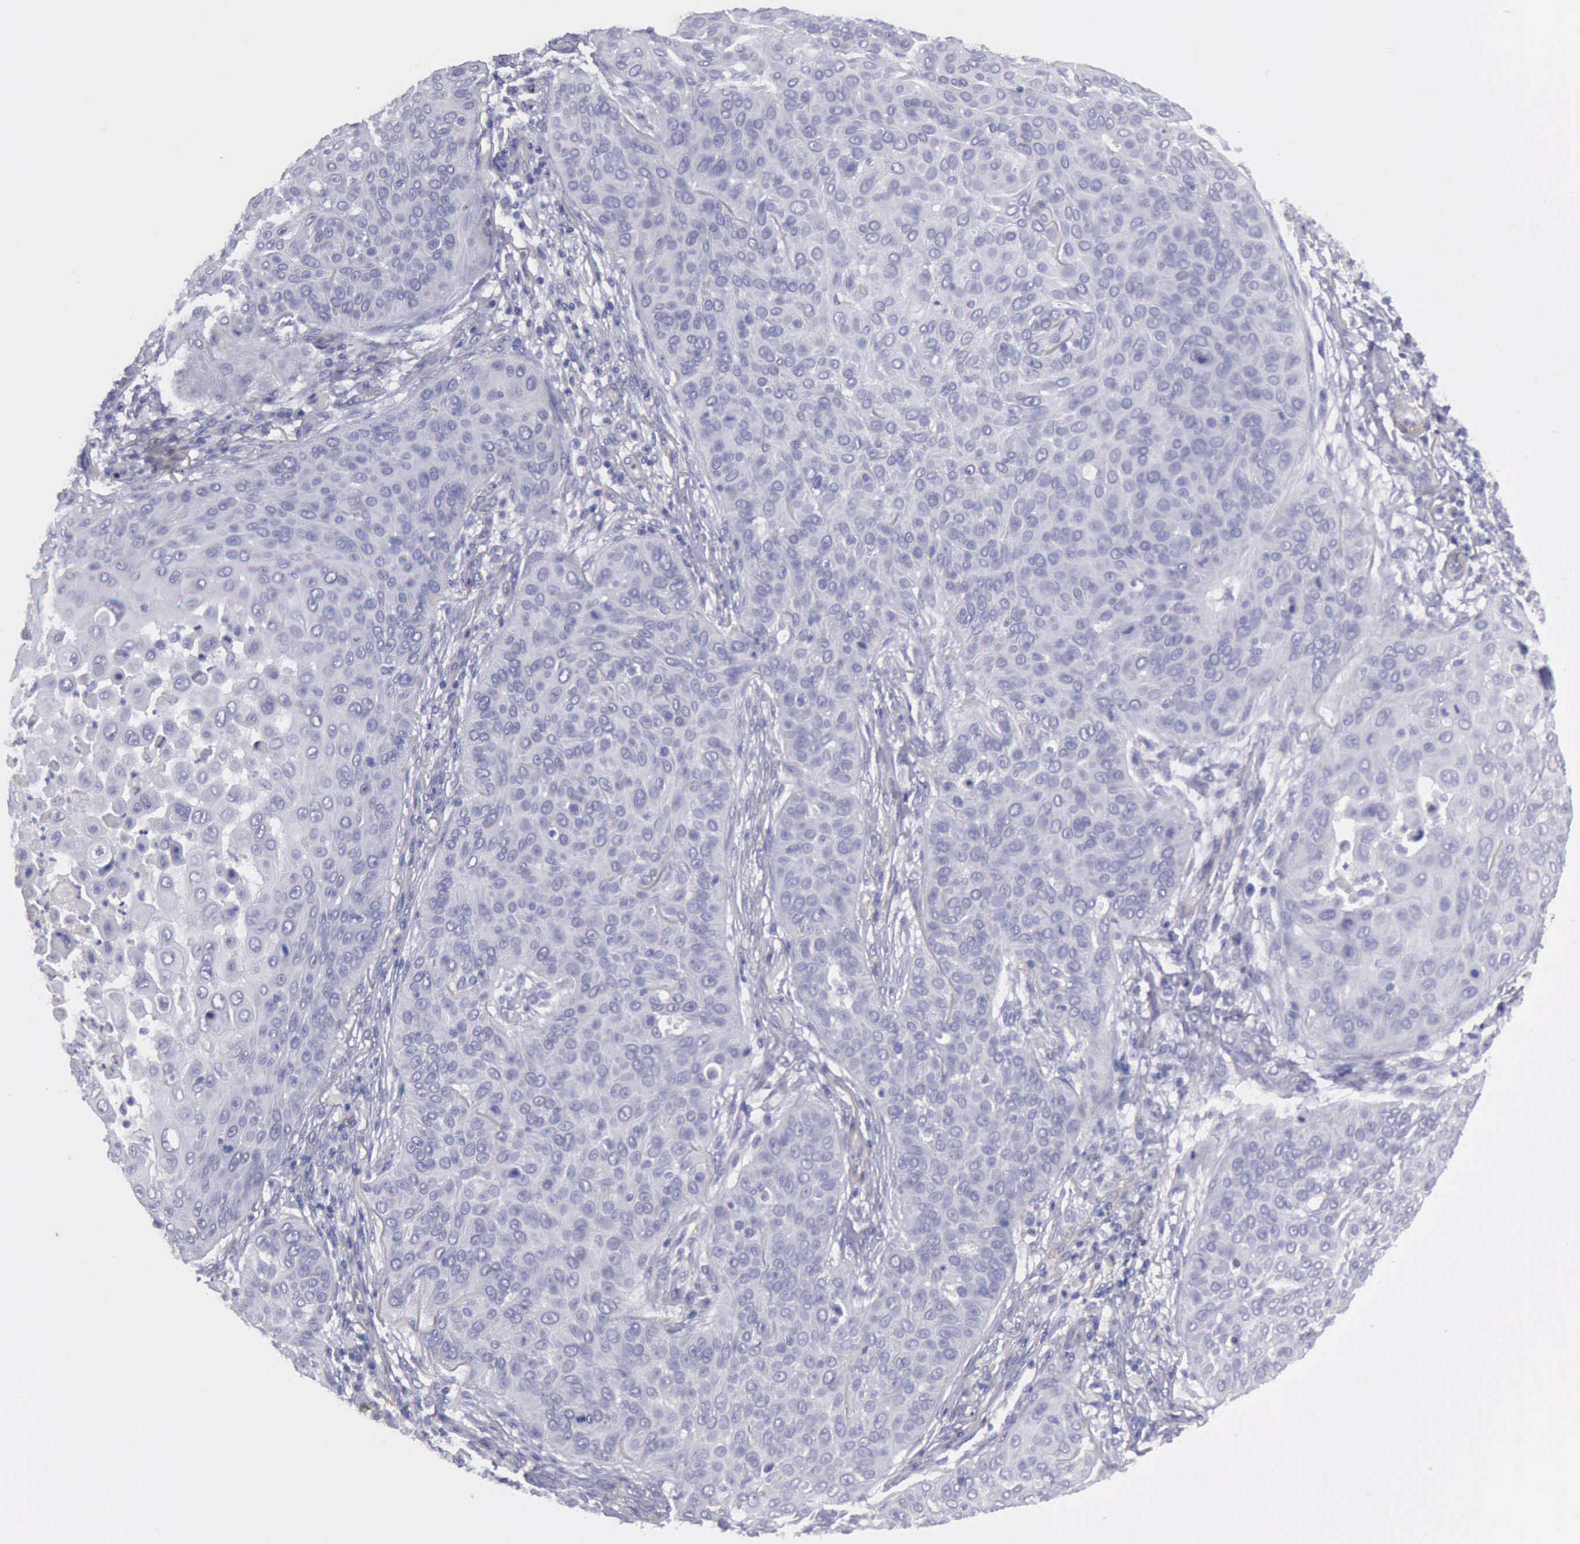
{"staining": {"intensity": "negative", "quantity": "none", "location": "none"}, "tissue": "skin cancer", "cell_type": "Tumor cells", "image_type": "cancer", "snomed": [{"axis": "morphology", "description": "Squamous cell carcinoma, NOS"}, {"axis": "topography", "description": "Skin"}], "caption": "A high-resolution micrograph shows IHC staining of skin squamous cell carcinoma, which reveals no significant staining in tumor cells.", "gene": "AOC3", "patient": {"sex": "male", "age": 82}}